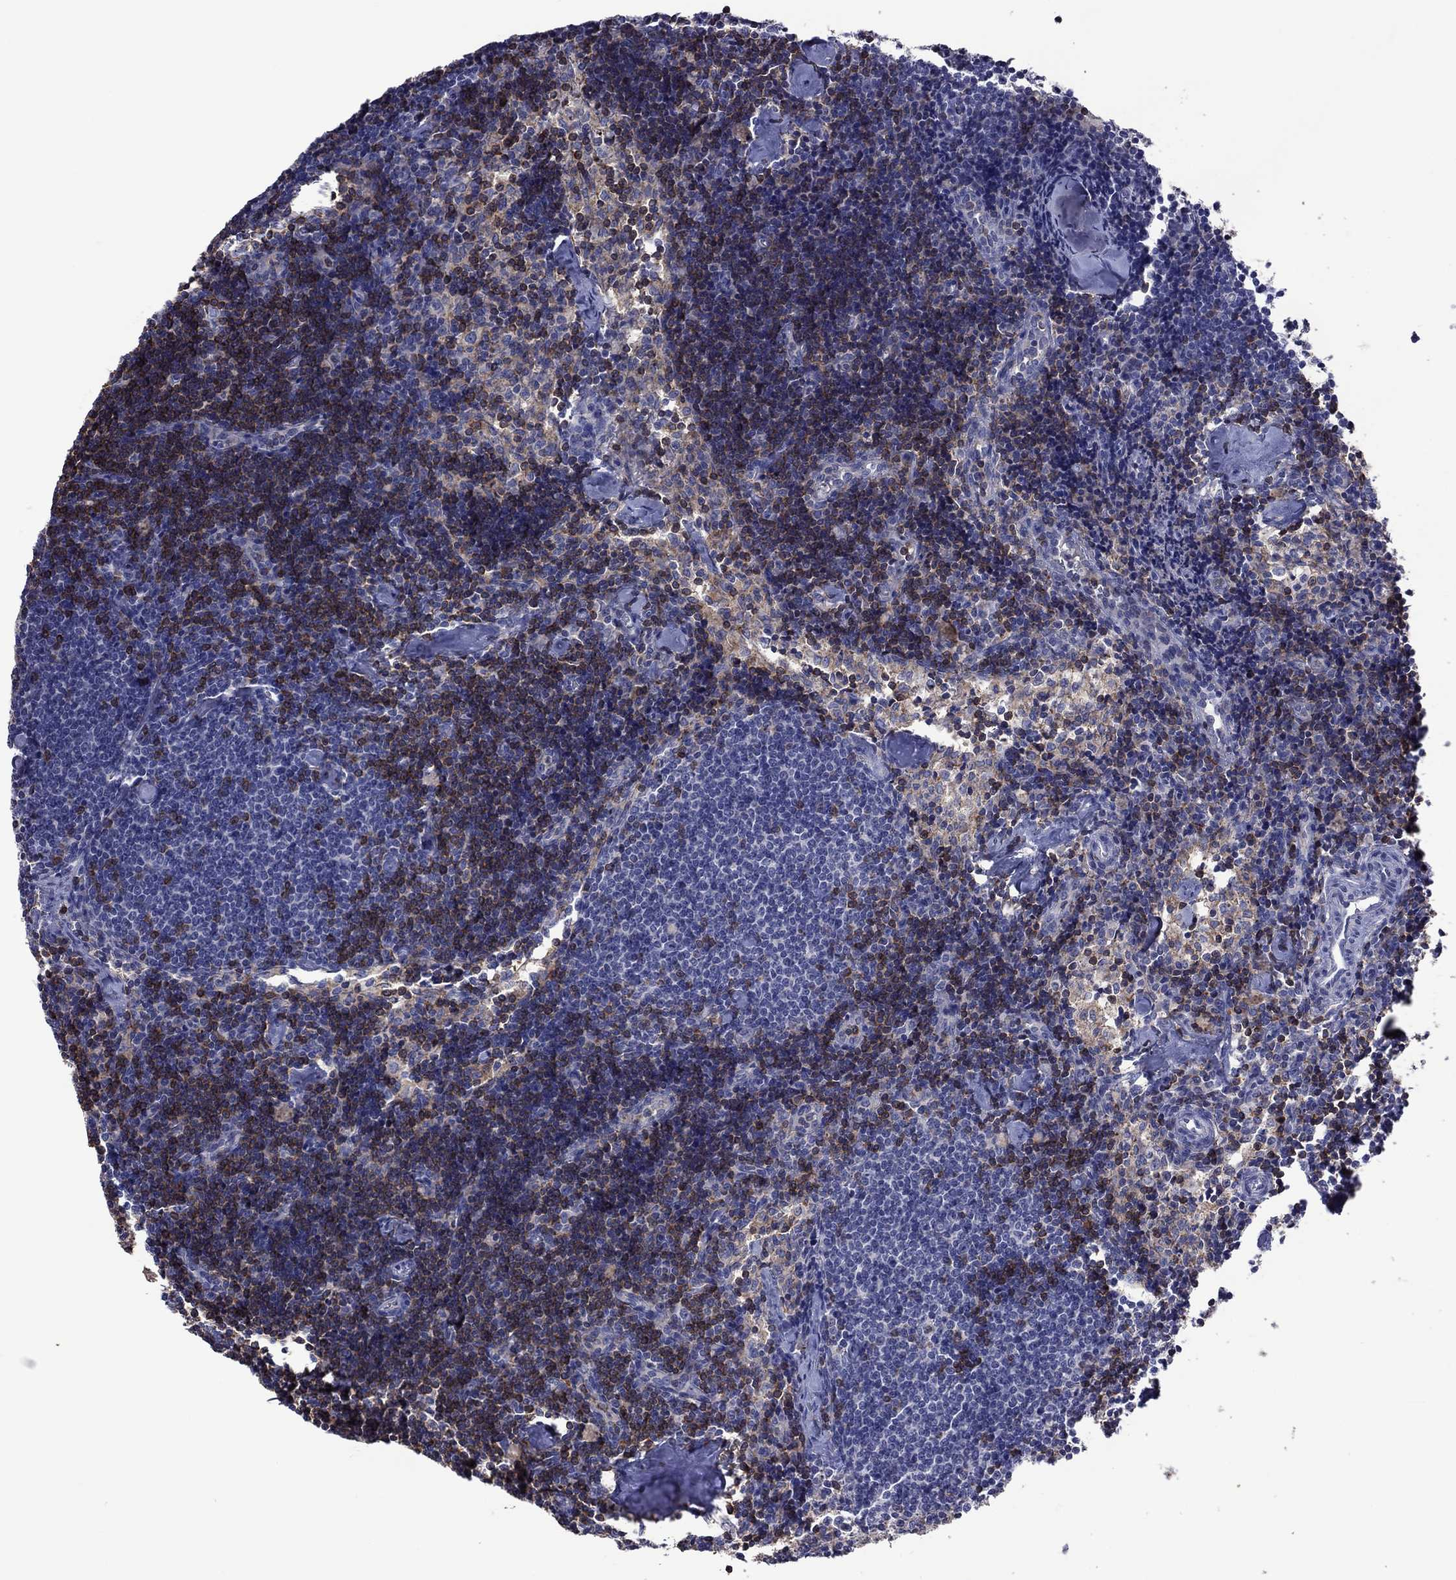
{"staining": {"intensity": "moderate", "quantity": "25%-75%", "location": "cytoplasmic/membranous"}, "tissue": "lymph node", "cell_type": "Germinal center cells", "image_type": "normal", "snomed": [{"axis": "morphology", "description": "Normal tissue, NOS"}, {"axis": "topography", "description": "Lymph node"}], "caption": "This image exhibits benign lymph node stained with immunohistochemistry to label a protein in brown. The cytoplasmic/membranous of germinal center cells show moderate positivity for the protein. Nuclei are counter-stained blue.", "gene": "ENSG00000288520", "patient": {"sex": "female", "age": 42}}